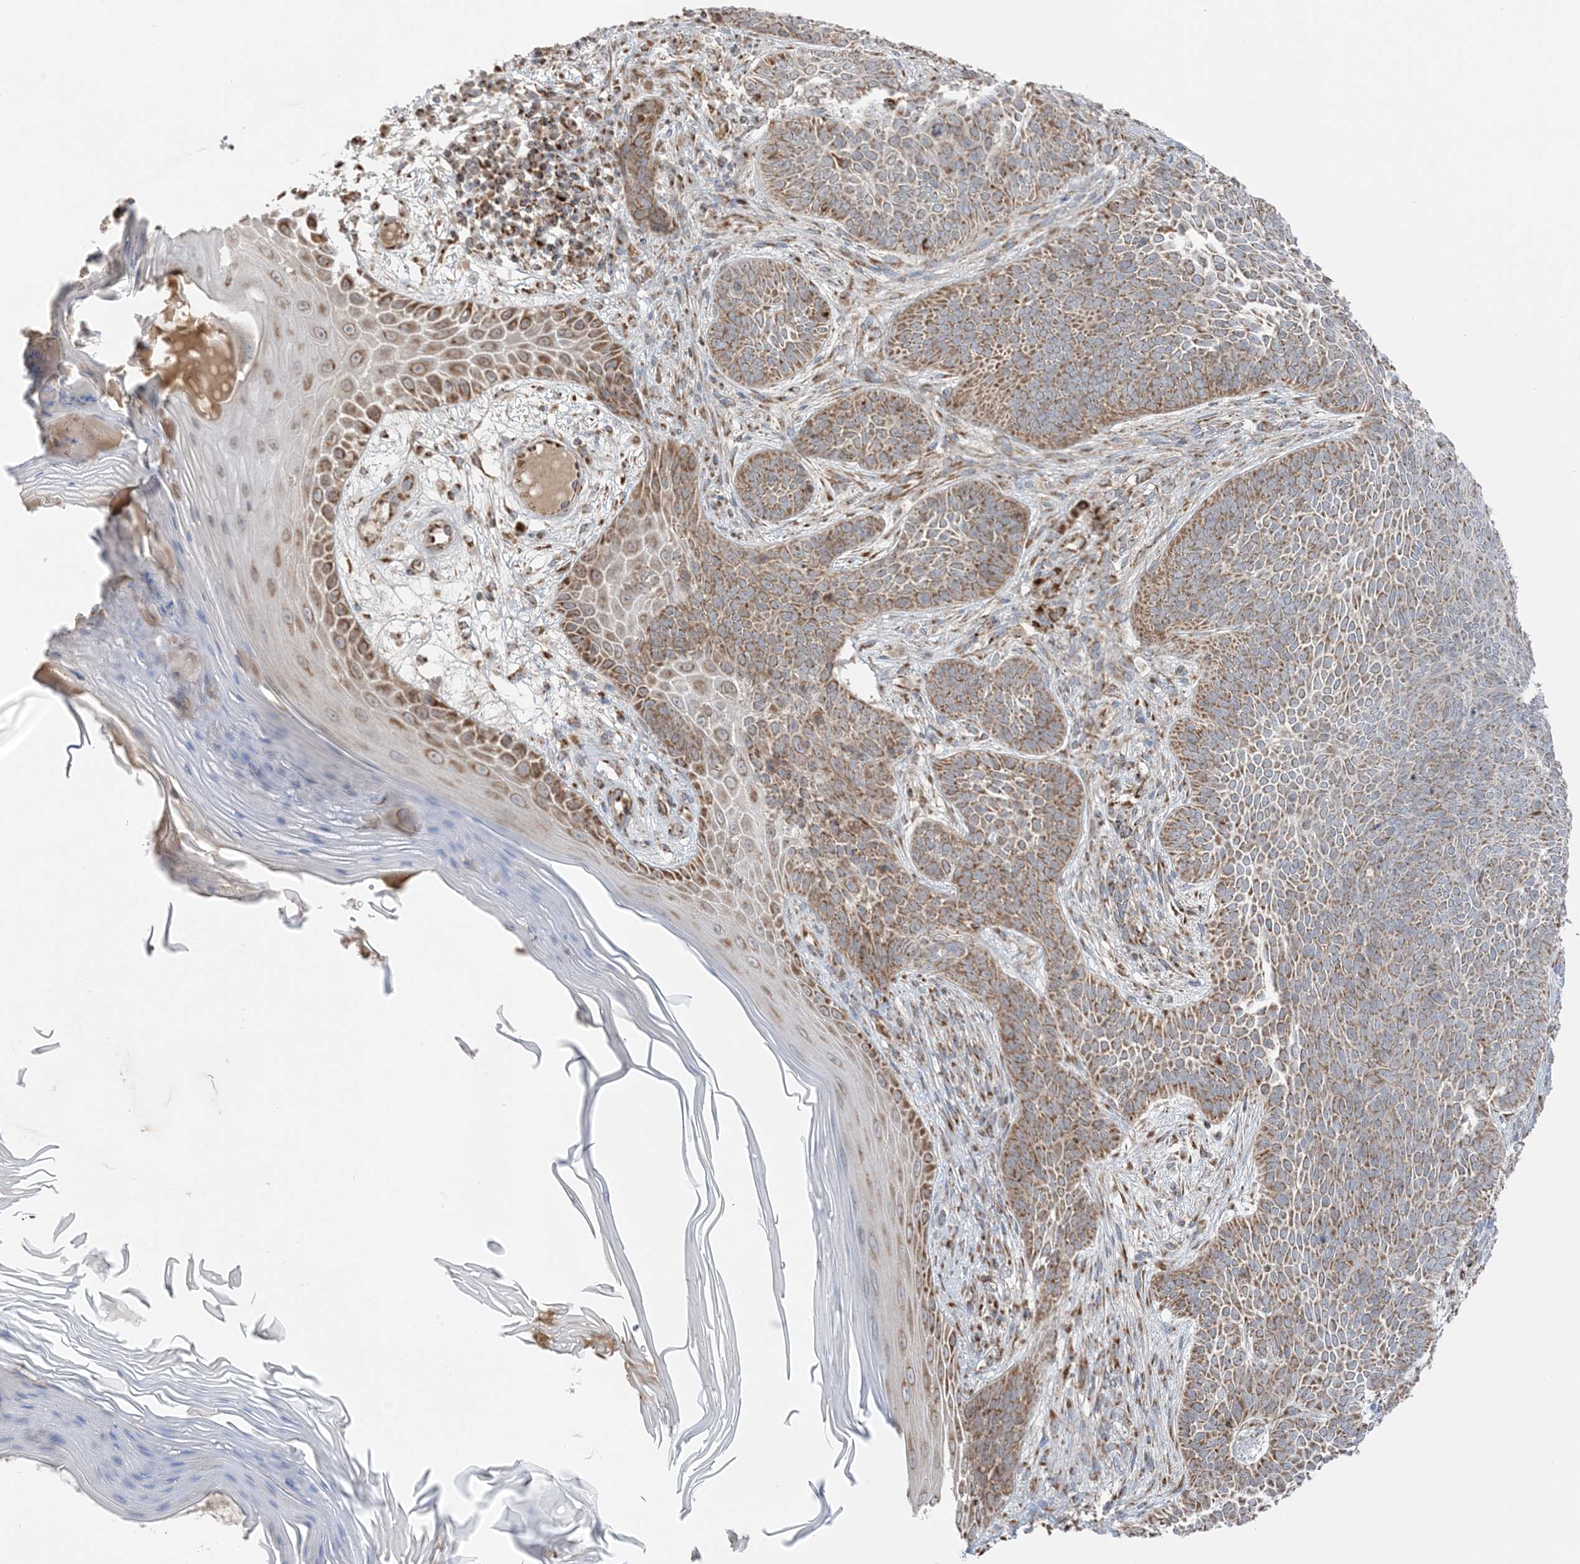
{"staining": {"intensity": "moderate", "quantity": ">75%", "location": "cytoplasmic/membranous"}, "tissue": "skin cancer", "cell_type": "Tumor cells", "image_type": "cancer", "snomed": [{"axis": "morphology", "description": "Basal cell carcinoma"}, {"axis": "topography", "description": "Skin"}], "caption": "Protein expression by immunohistochemistry demonstrates moderate cytoplasmic/membranous staining in approximately >75% of tumor cells in basal cell carcinoma (skin).", "gene": "SLC25A12", "patient": {"sex": "male", "age": 85}}